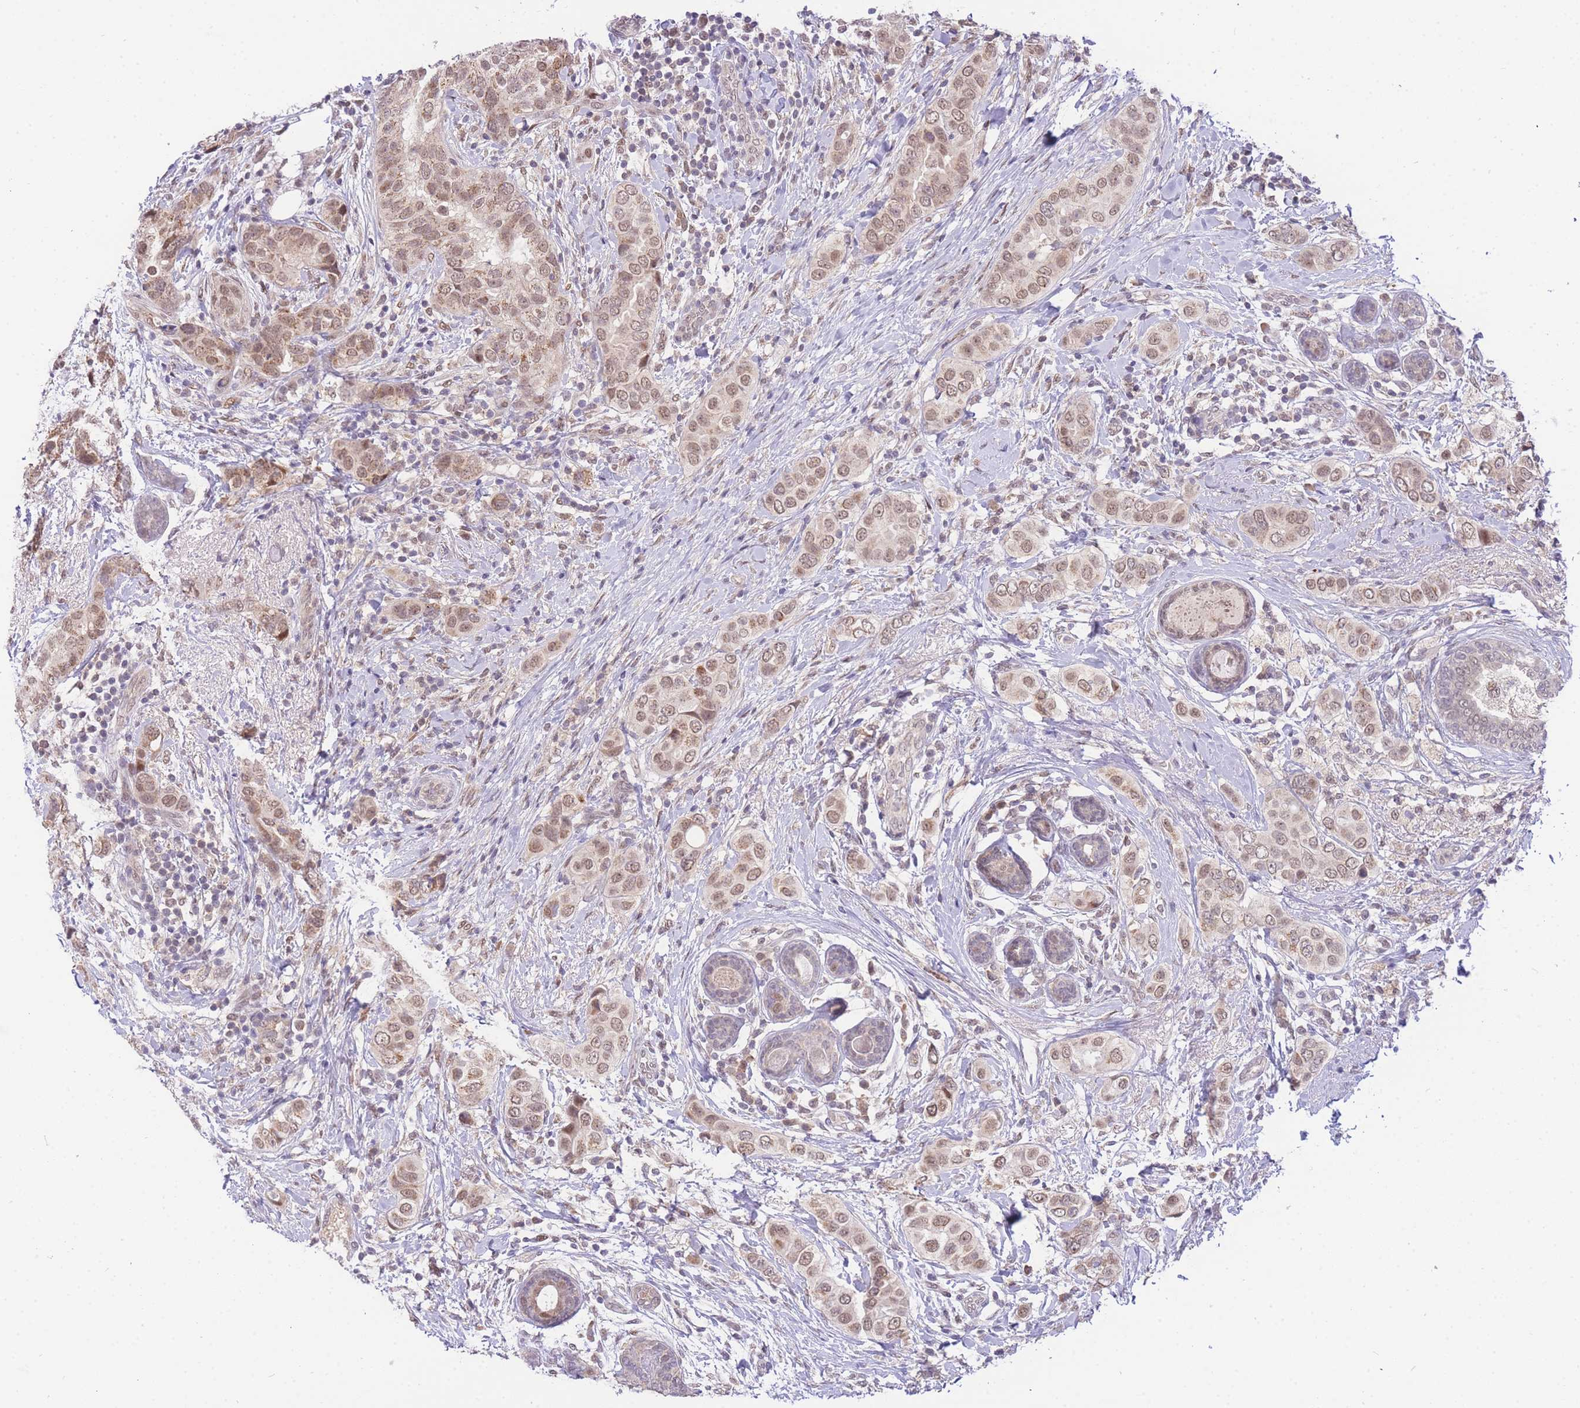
{"staining": {"intensity": "moderate", "quantity": ">75%", "location": "cytoplasmic/membranous,nuclear"}, "tissue": "breast cancer", "cell_type": "Tumor cells", "image_type": "cancer", "snomed": [{"axis": "morphology", "description": "Lobular carcinoma"}, {"axis": "topography", "description": "Breast"}], "caption": "Protein analysis of breast lobular carcinoma tissue exhibits moderate cytoplasmic/membranous and nuclear positivity in about >75% of tumor cells.", "gene": "PUS10", "patient": {"sex": "female", "age": 51}}